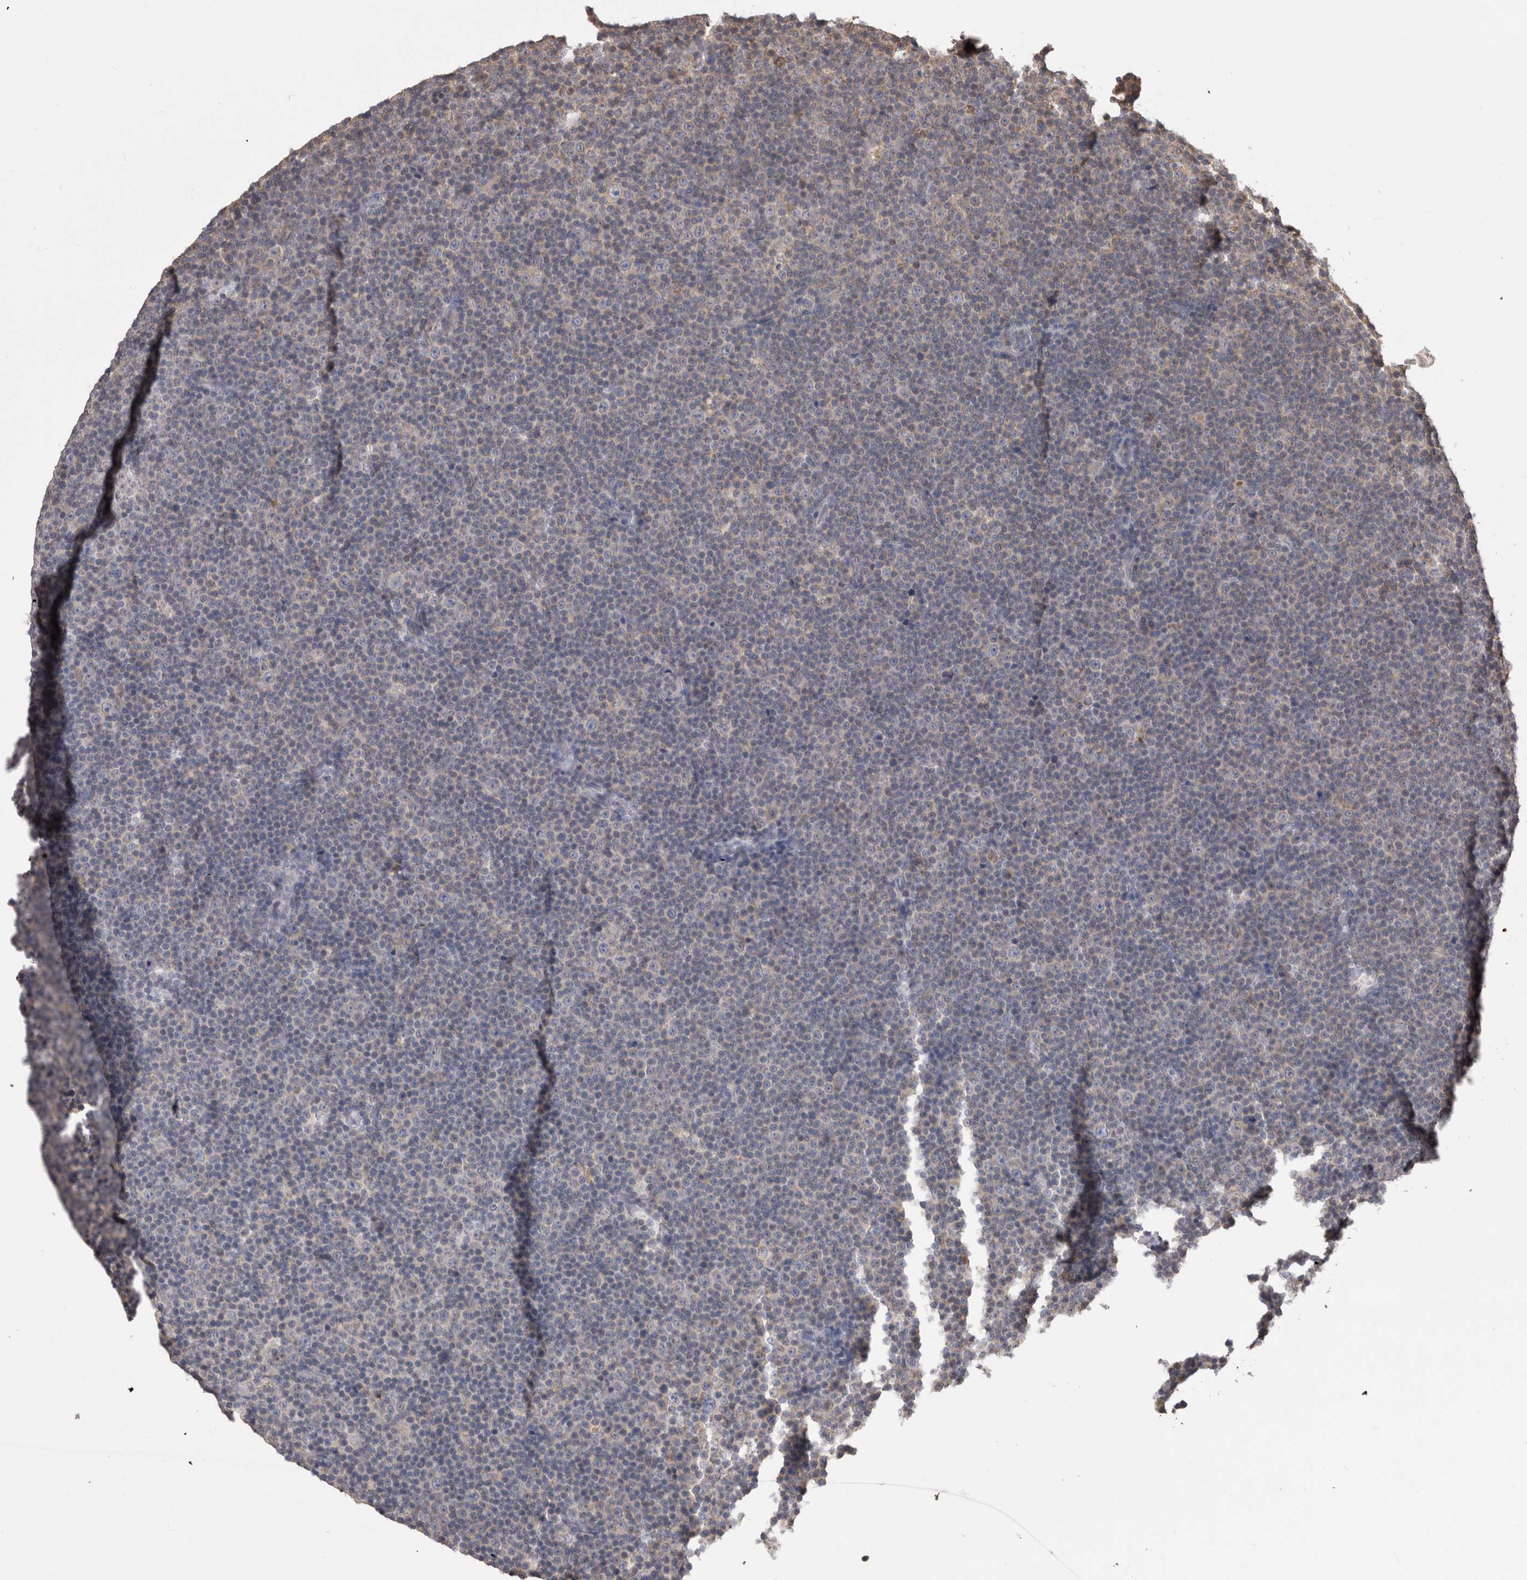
{"staining": {"intensity": "negative", "quantity": "none", "location": "none"}, "tissue": "lymphoma", "cell_type": "Tumor cells", "image_type": "cancer", "snomed": [{"axis": "morphology", "description": "Malignant lymphoma, non-Hodgkin's type, Low grade"}, {"axis": "topography", "description": "Lymph node"}], "caption": "This is a micrograph of IHC staining of malignant lymphoma, non-Hodgkin's type (low-grade), which shows no staining in tumor cells.", "gene": "PREP", "patient": {"sex": "female", "age": 67}}